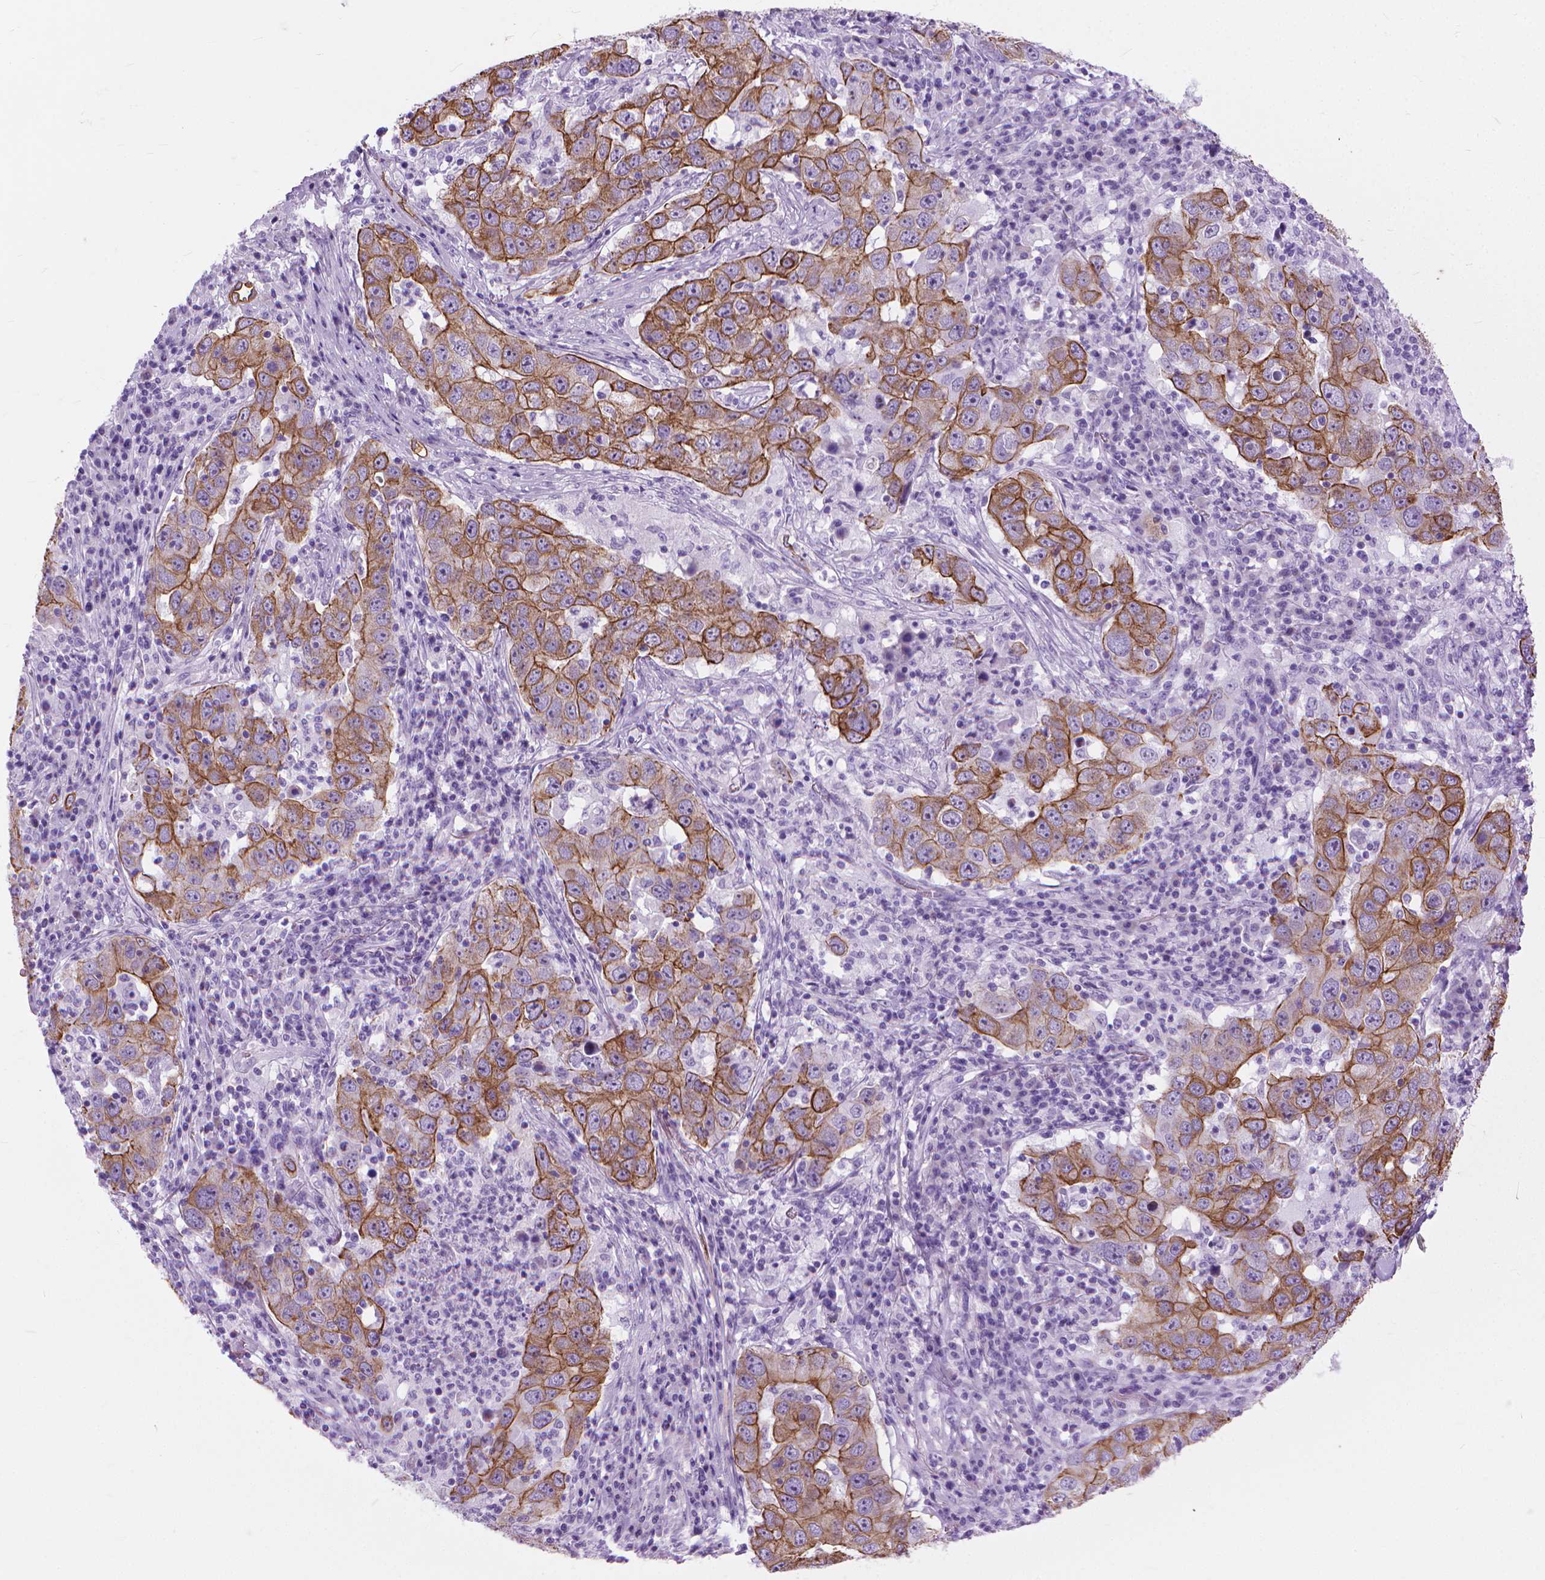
{"staining": {"intensity": "strong", "quantity": "25%-75%", "location": "cytoplasmic/membranous"}, "tissue": "lung cancer", "cell_type": "Tumor cells", "image_type": "cancer", "snomed": [{"axis": "morphology", "description": "Adenocarcinoma, NOS"}, {"axis": "topography", "description": "Lung"}], "caption": "Protein analysis of lung adenocarcinoma tissue reveals strong cytoplasmic/membranous positivity in approximately 25%-75% of tumor cells. Nuclei are stained in blue.", "gene": "HTR2B", "patient": {"sex": "male", "age": 73}}